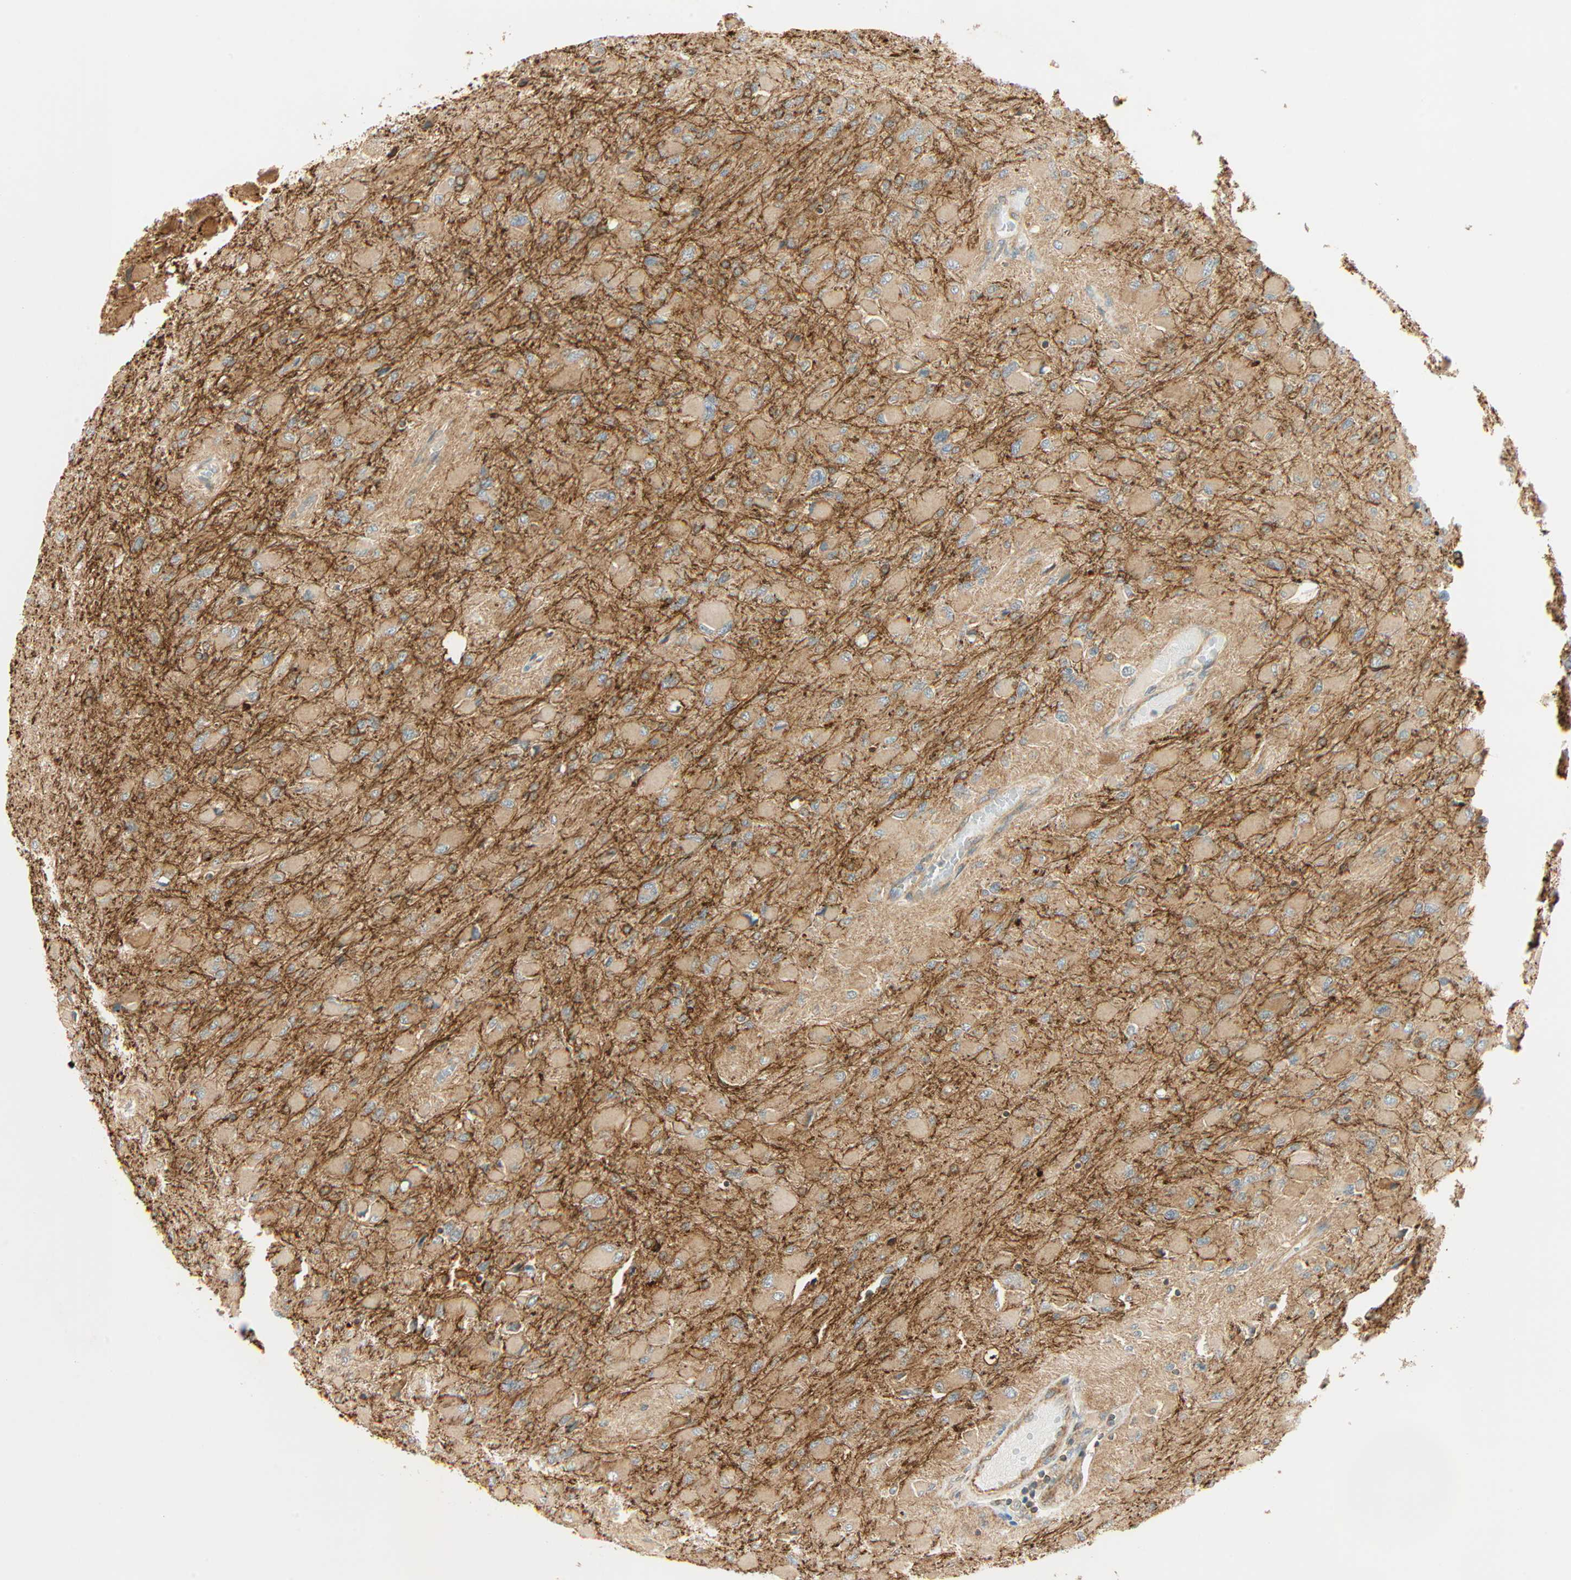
{"staining": {"intensity": "moderate", "quantity": ">75%", "location": "cytoplasmic/membranous"}, "tissue": "glioma", "cell_type": "Tumor cells", "image_type": "cancer", "snomed": [{"axis": "morphology", "description": "Glioma, malignant, High grade"}, {"axis": "topography", "description": "Cerebral cortex"}], "caption": "Approximately >75% of tumor cells in human malignant glioma (high-grade) demonstrate moderate cytoplasmic/membranous protein positivity as visualized by brown immunohistochemical staining.", "gene": "PNPLA6", "patient": {"sex": "female", "age": 36}}